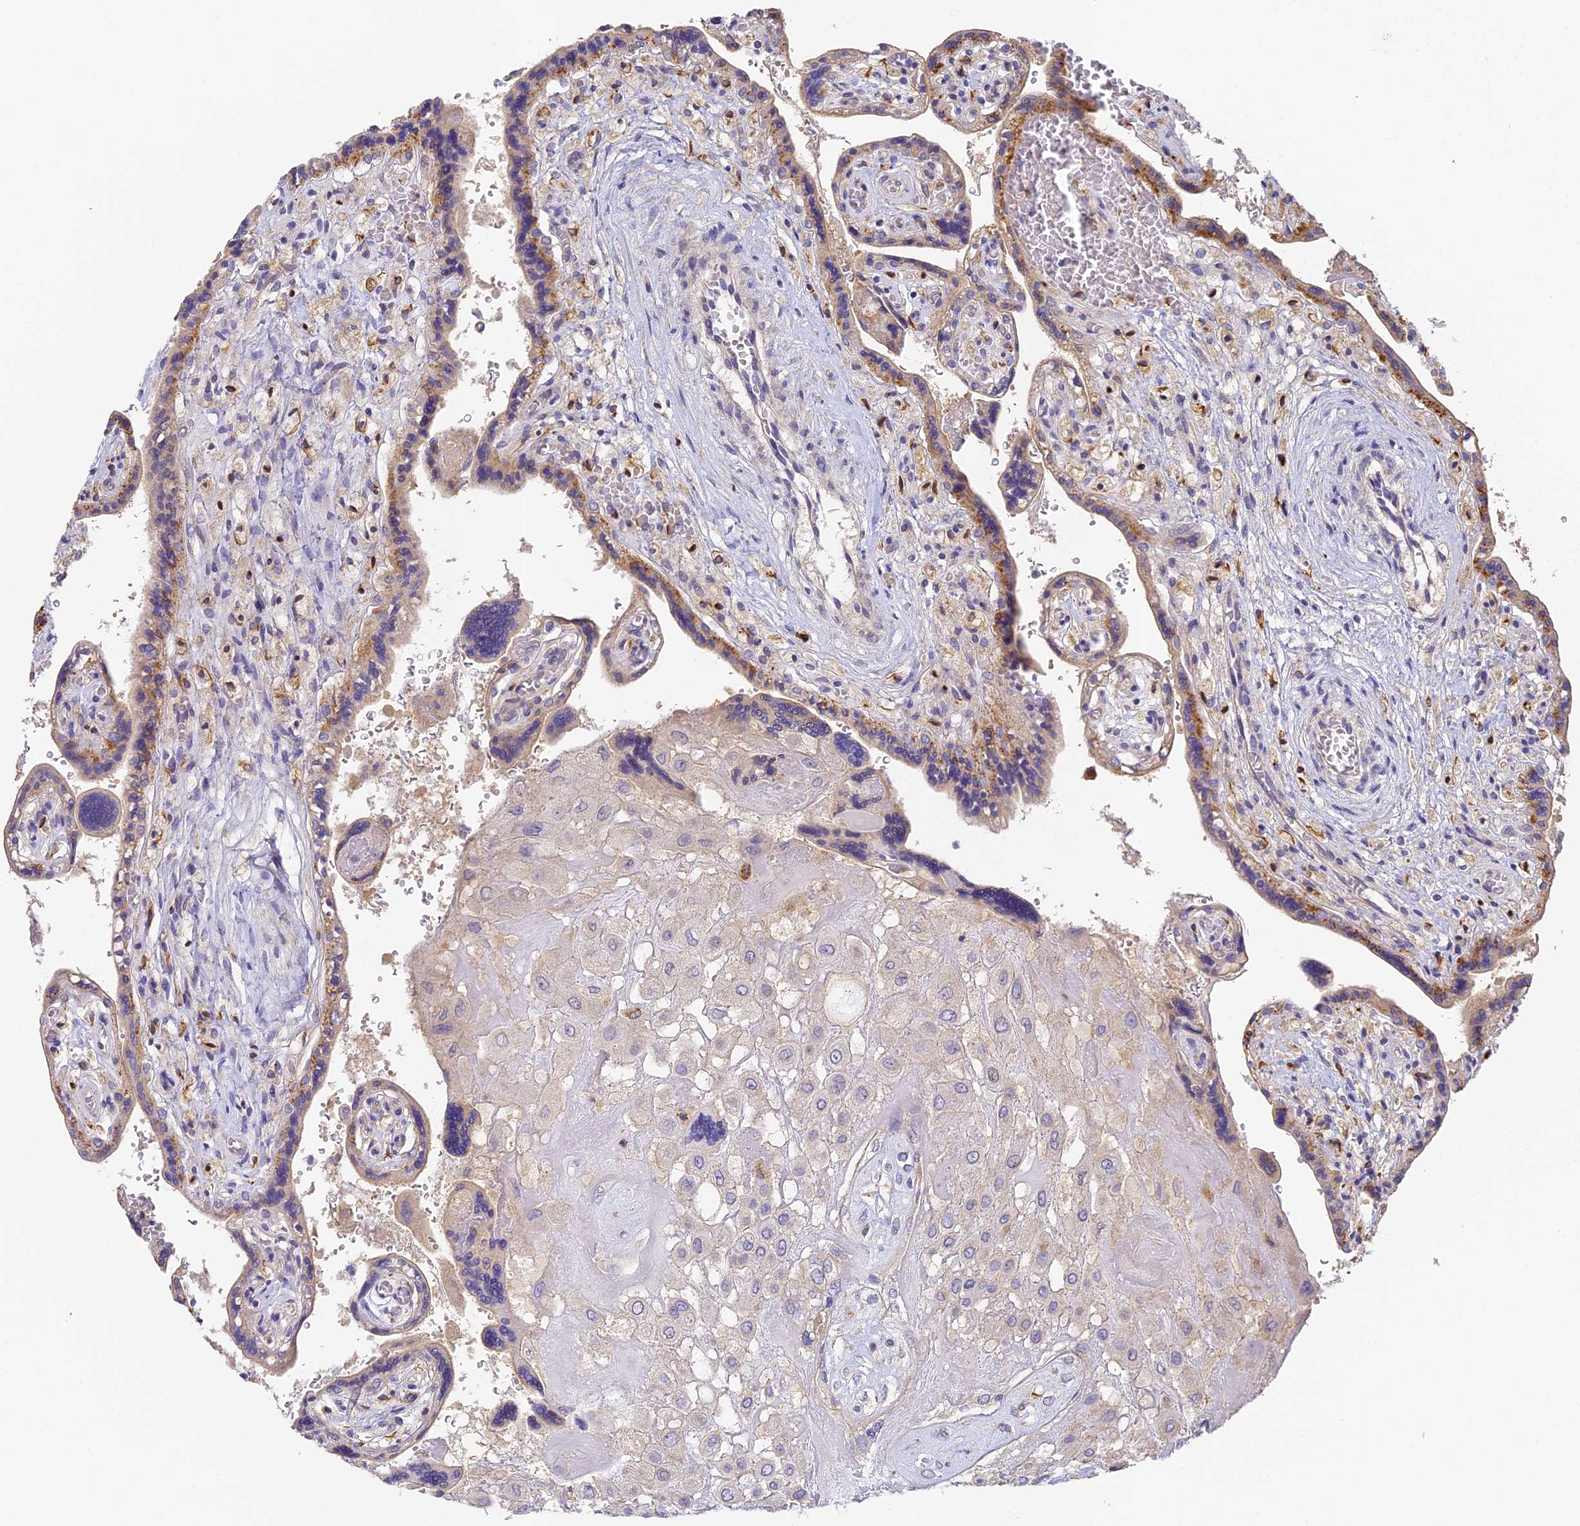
{"staining": {"intensity": "negative", "quantity": "none", "location": "none"}, "tissue": "placenta", "cell_type": "Decidual cells", "image_type": "normal", "snomed": [{"axis": "morphology", "description": "Normal tissue, NOS"}, {"axis": "topography", "description": "Placenta"}], "caption": "Image shows no protein positivity in decidual cells of benign placenta.", "gene": "YAE1", "patient": {"sex": "female", "age": 37}}